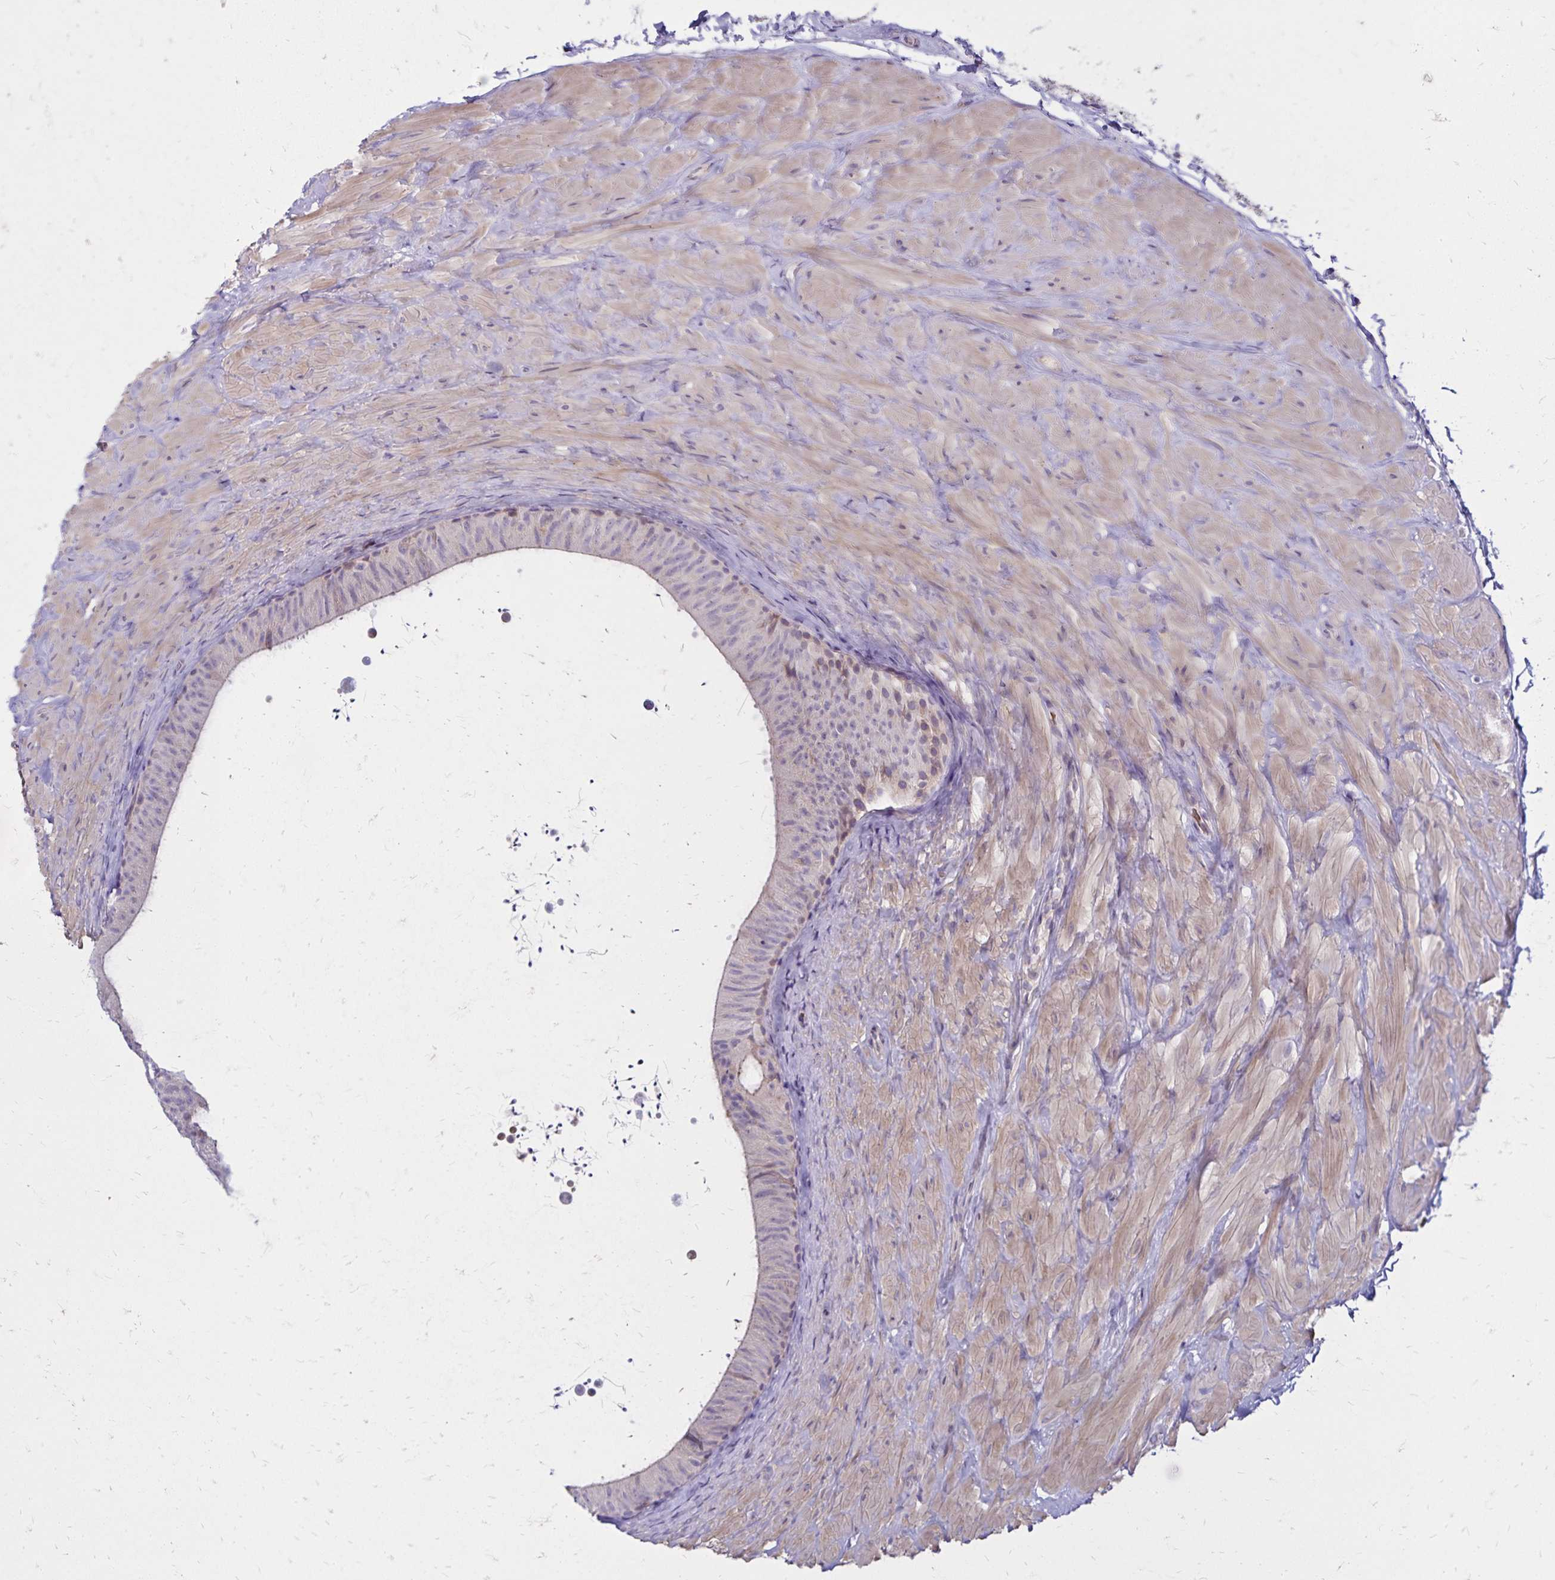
{"staining": {"intensity": "weak", "quantity": "<25%", "location": "cytoplasmic/membranous"}, "tissue": "epididymis", "cell_type": "Glandular cells", "image_type": "normal", "snomed": [{"axis": "morphology", "description": "Normal tissue, NOS"}, {"axis": "topography", "description": "Epididymis, spermatic cord, NOS"}, {"axis": "topography", "description": "Epididymis"}], "caption": "This is an IHC image of benign human epididymis. There is no expression in glandular cells.", "gene": "FSD1", "patient": {"sex": "male", "age": 31}}